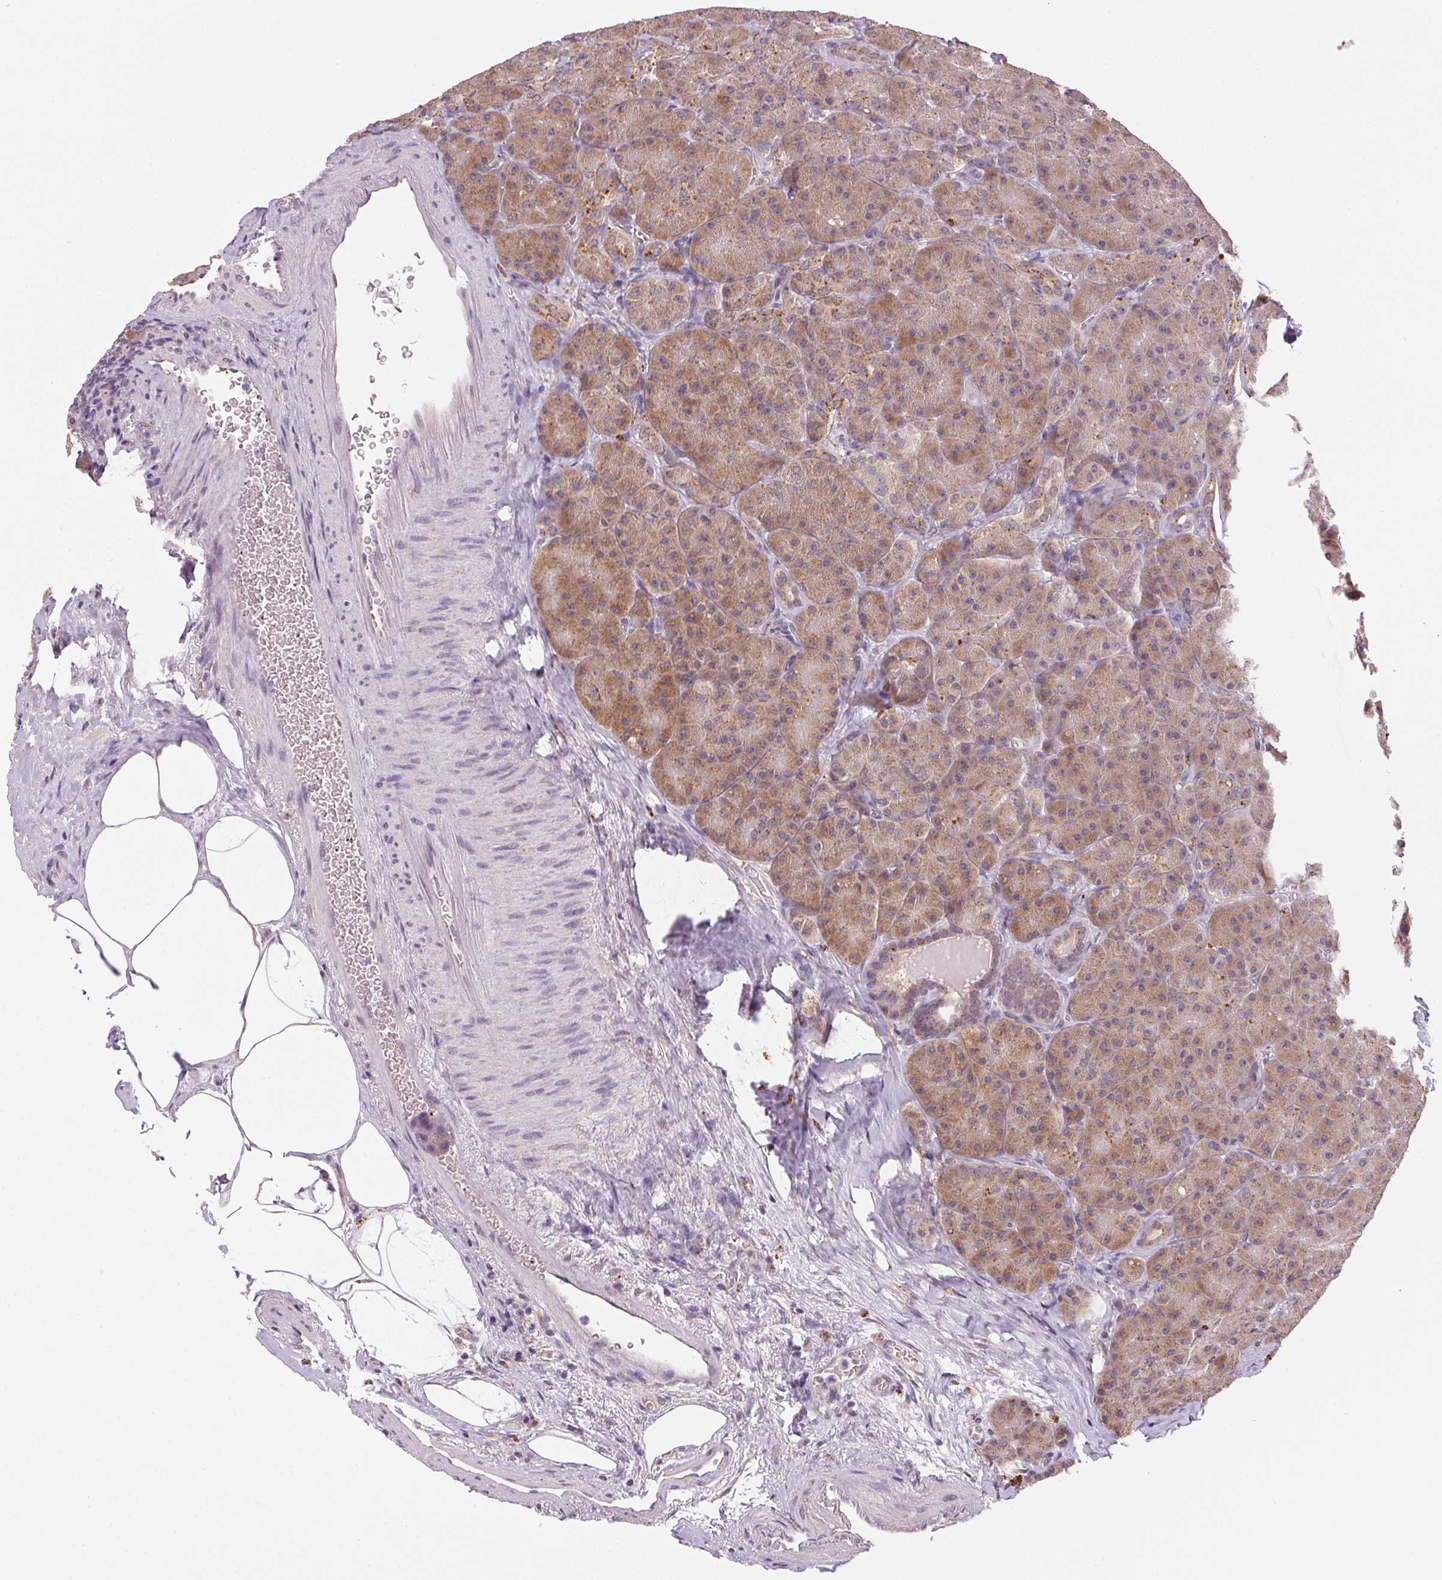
{"staining": {"intensity": "moderate", "quantity": ">75%", "location": "cytoplasmic/membranous"}, "tissue": "pancreas", "cell_type": "Exocrine glandular cells", "image_type": "normal", "snomed": [{"axis": "morphology", "description": "Normal tissue, NOS"}, {"axis": "topography", "description": "Pancreas"}], "caption": "Immunohistochemistry (IHC) micrograph of unremarkable pancreas: human pancreas stained using immunohistochemistry (IHC) shows medium levels of moderate protein expression localized specifically in the cytoplasmic/membranous of exocrine glandular cells, appearing as a cytoplasmic/membranous brown color.", "gene": "ADH5", "patient": {"sex": "male", "age": 57}}